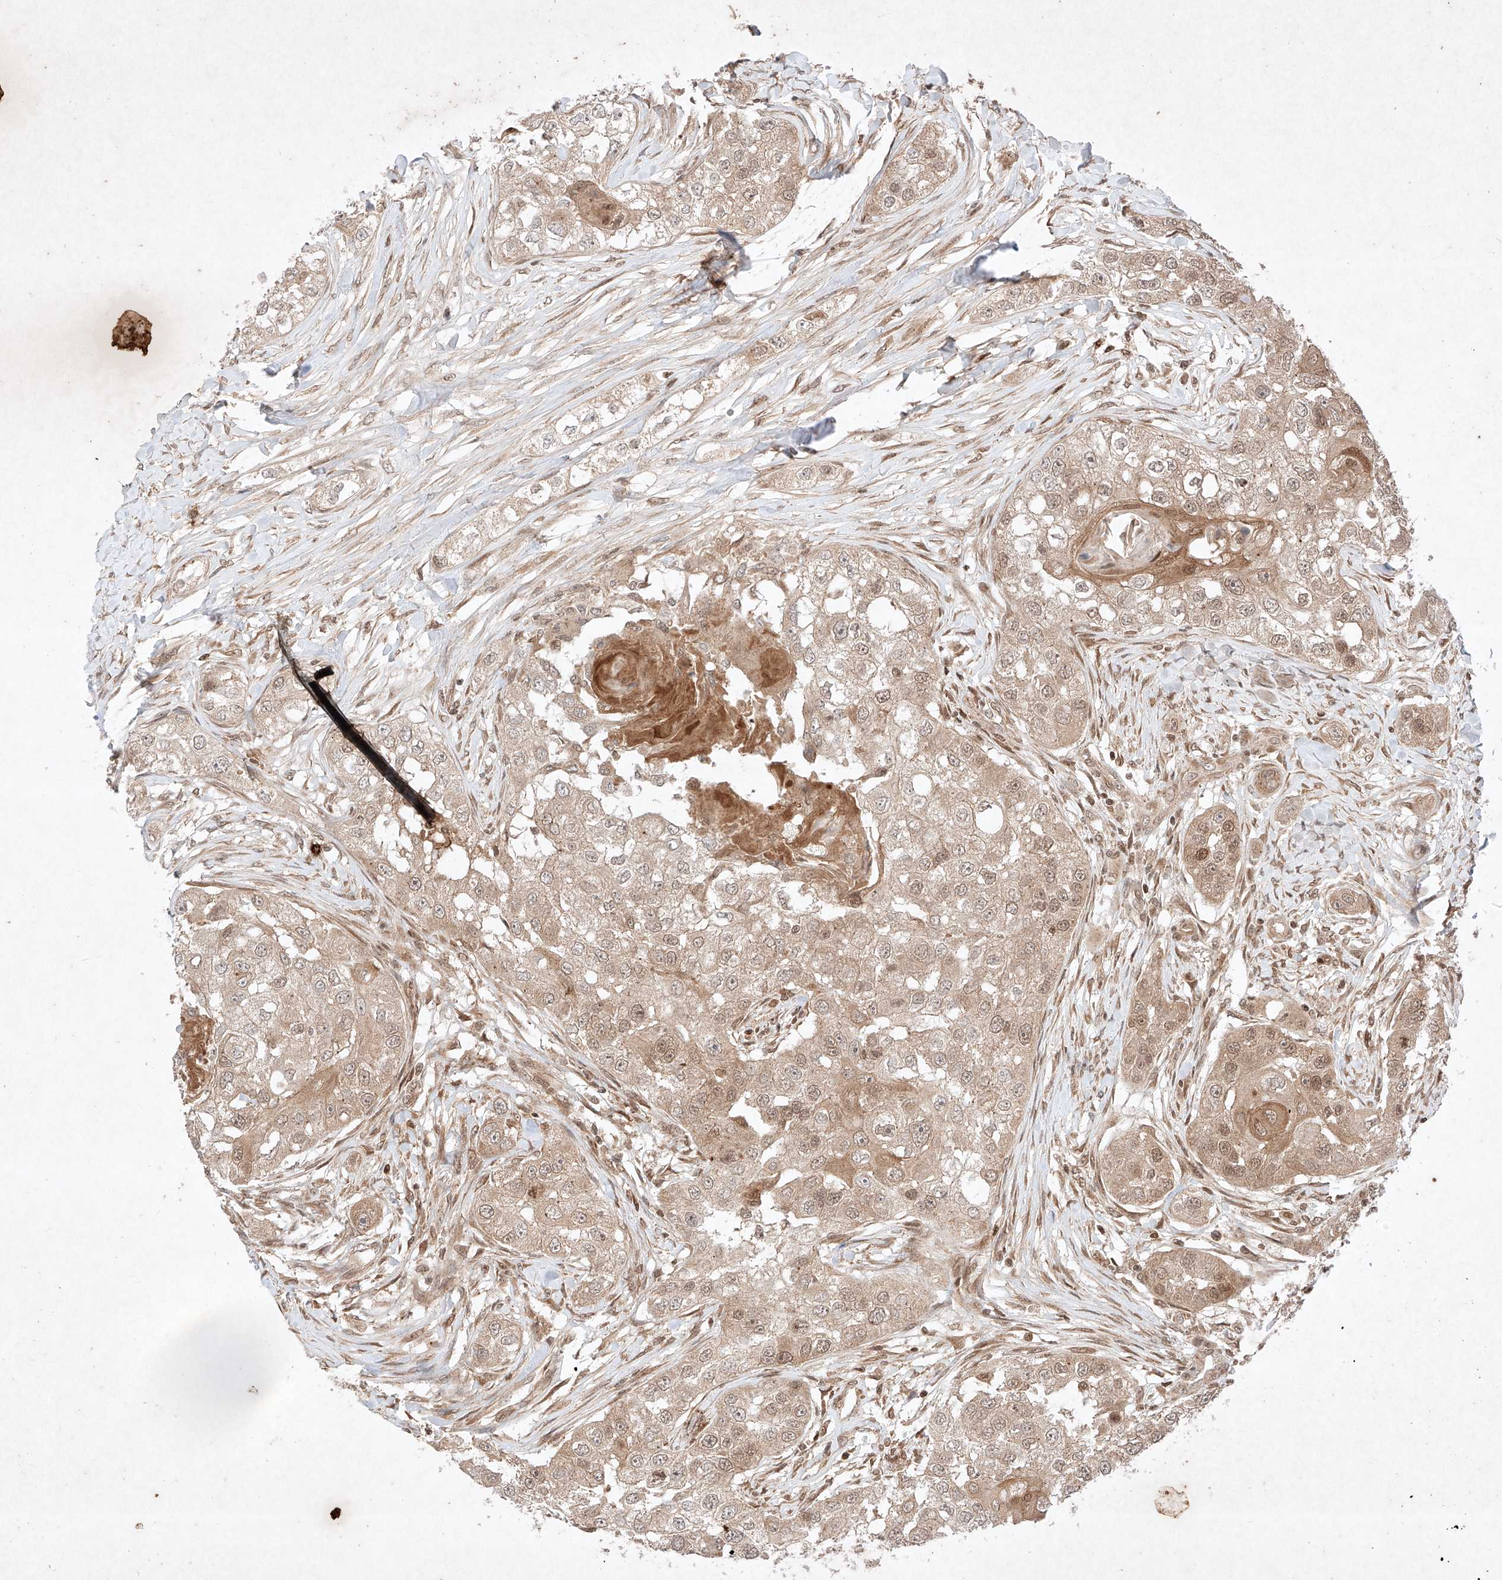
{"staining": {"intensity": "moderate", "quantity": "25%-75%", "location": "cytoplasmic/membranous,nuclear"}, "tissue": "head and neck cancer", "cell_type": "Tumor cells", "image_type": "cancer", "snomed": [{"axis": "morphology", "description": "Normal tissue, NOS"}, {"axis": "morphology", "description": "Squamous cell carcinoma, NOS"}, {"axis": "topography", "description": "Skeletal muscle"}, {"axis": "topography", "description": "Head-Neck"}], "caption": "A brown stain shows moderate cytoplasmic/membranous and nuclear positivity of a protein in head and neck cancer (squamous cell carcinoma) tumor cells.", "gene": "RNF31", "patient": {"sex": "male", "age": 51}}